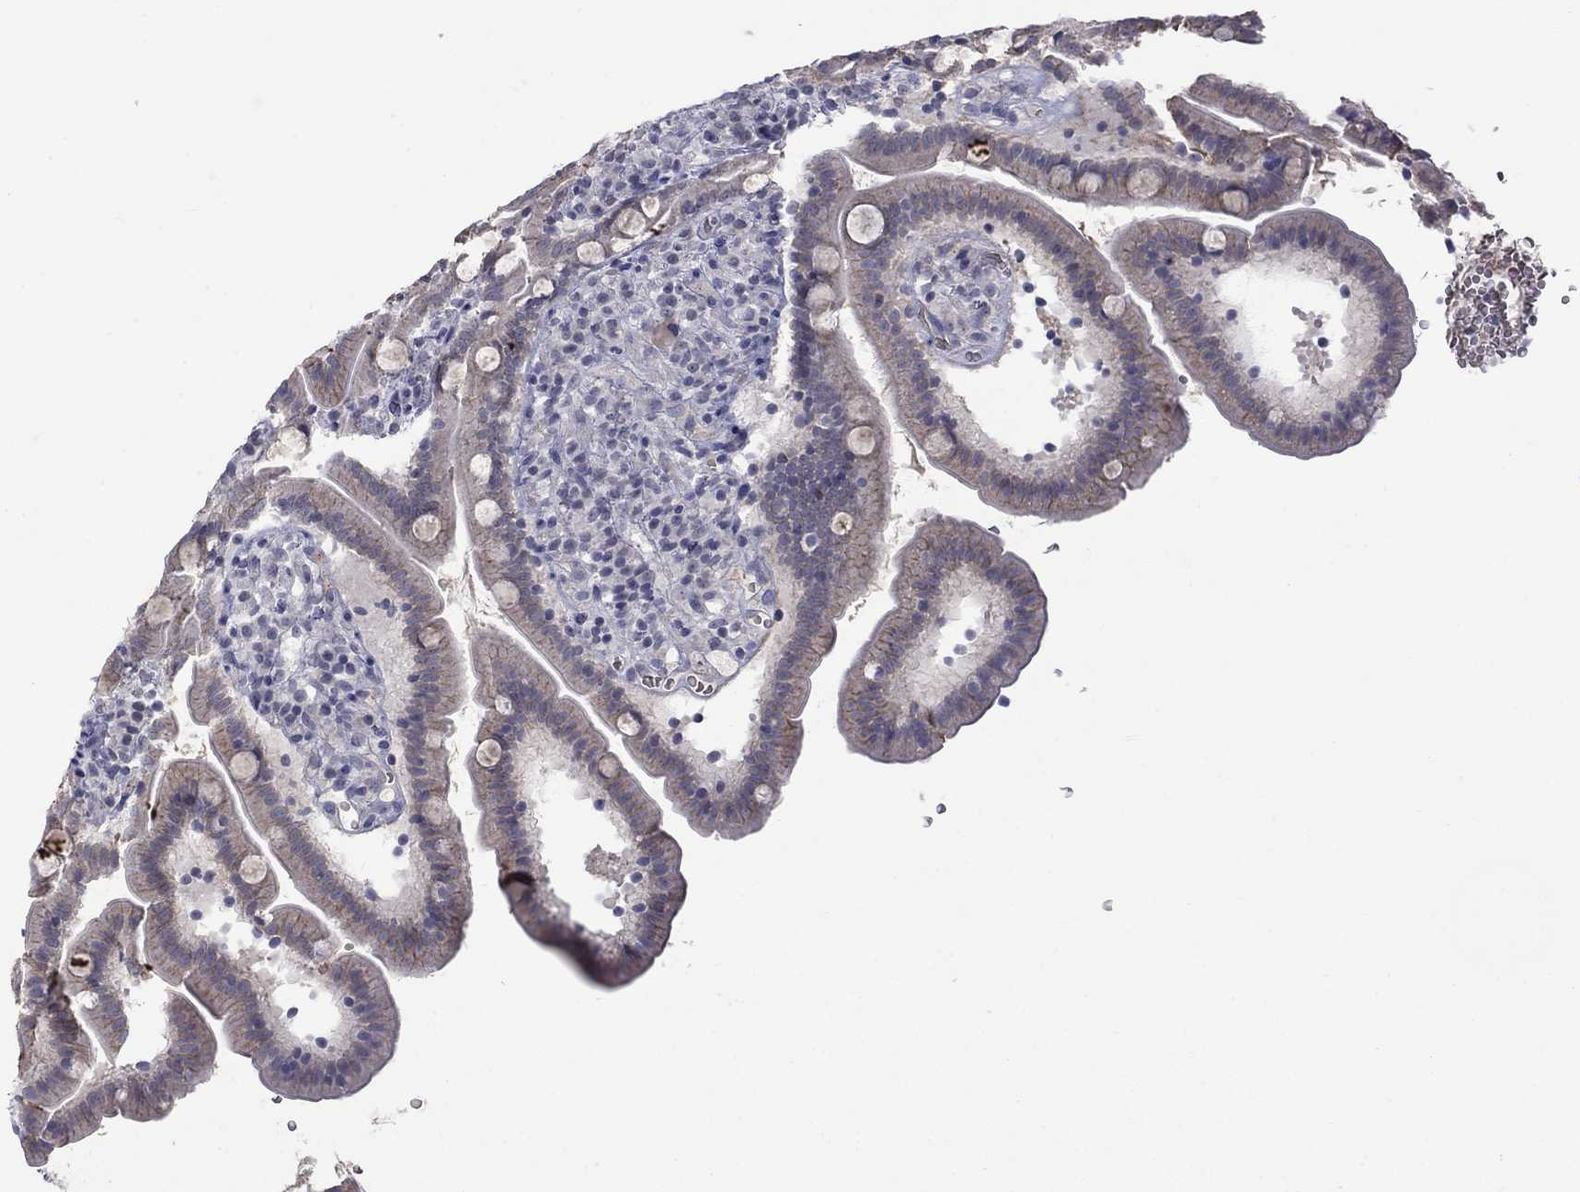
{"staining": {"intensity": "weak", "quantity": "<25%", "location": "cytoplasmic/membranous"}, "tissue": "duodenum", "cell_type": "Glandular cells", "image_type": "normal", "snomed": [{"axis": "morphology", "description": "Normal tissue, NOS"}, {"axis": "topography", "description": "Duodenum"}], "caption": "Normal duodenum was stained to show a protein in brown. There is no significant positivity in glandular cells. The staining is performed using DAB (3,3'-diaminobenzidine) brown chromogen with nuclei counter-stained in using hematoxylin.", "gene": "NSMF", "patient": {"sex": "female", "age": 67}}